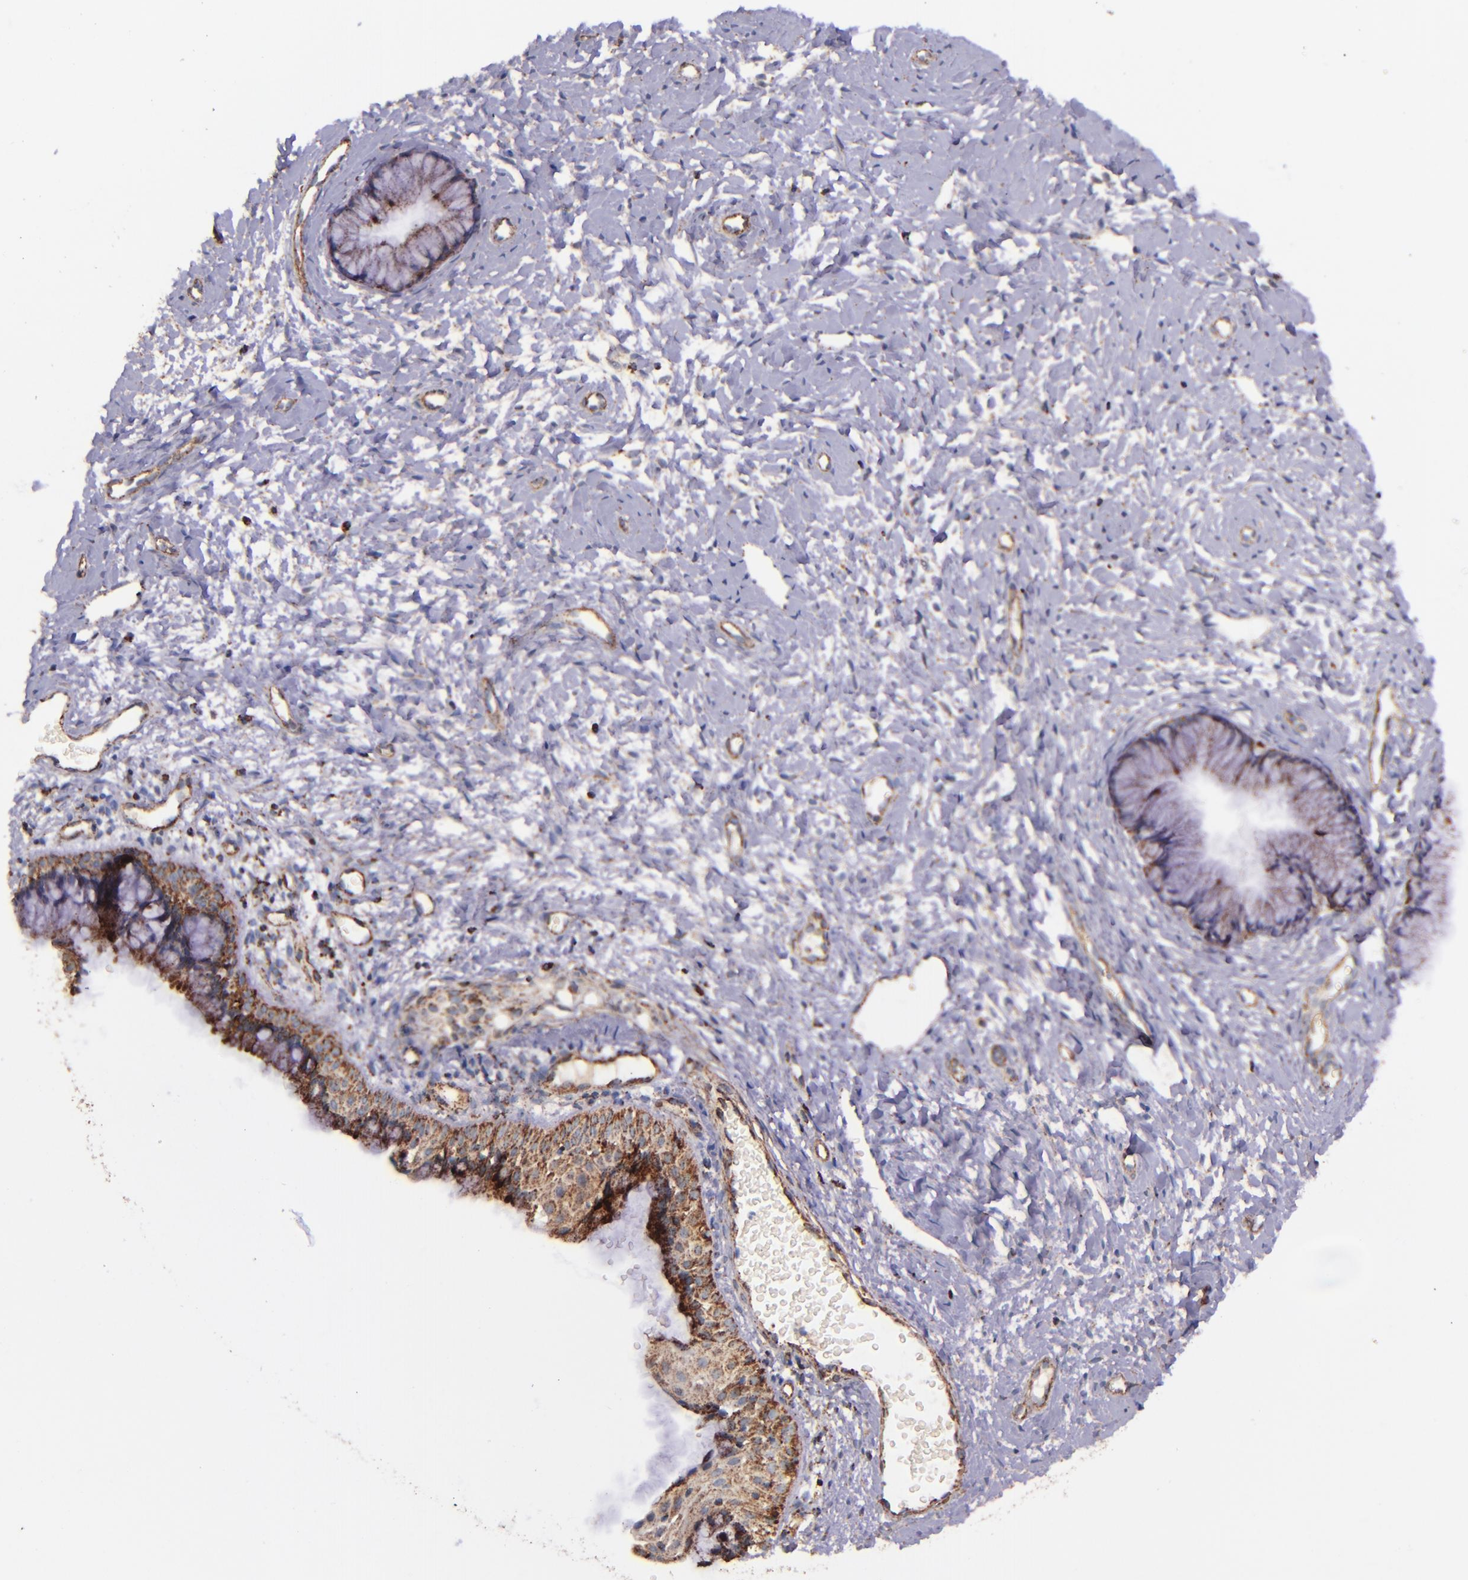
{"staining": {"intensity": "moderate", "quantity": ">75%", "location": "cytoplasmic/membranous"}, "tissue": "cervix", "cell_type": "Glandular cells", "image_type": "normal", "snomed": [{"axis": "morphology", "description": "Normal tissue, NOS"}, {"axis": "topography", "description": "Cervix"}], "caption": "DAB immunohistochemical staining of normal human cervix exhibits moderate cytoplasmic/membranous protein staining in about >75% of glandular cells.", "gene": "IDH3G", "patient": {"sex": "female", "age": 46}}